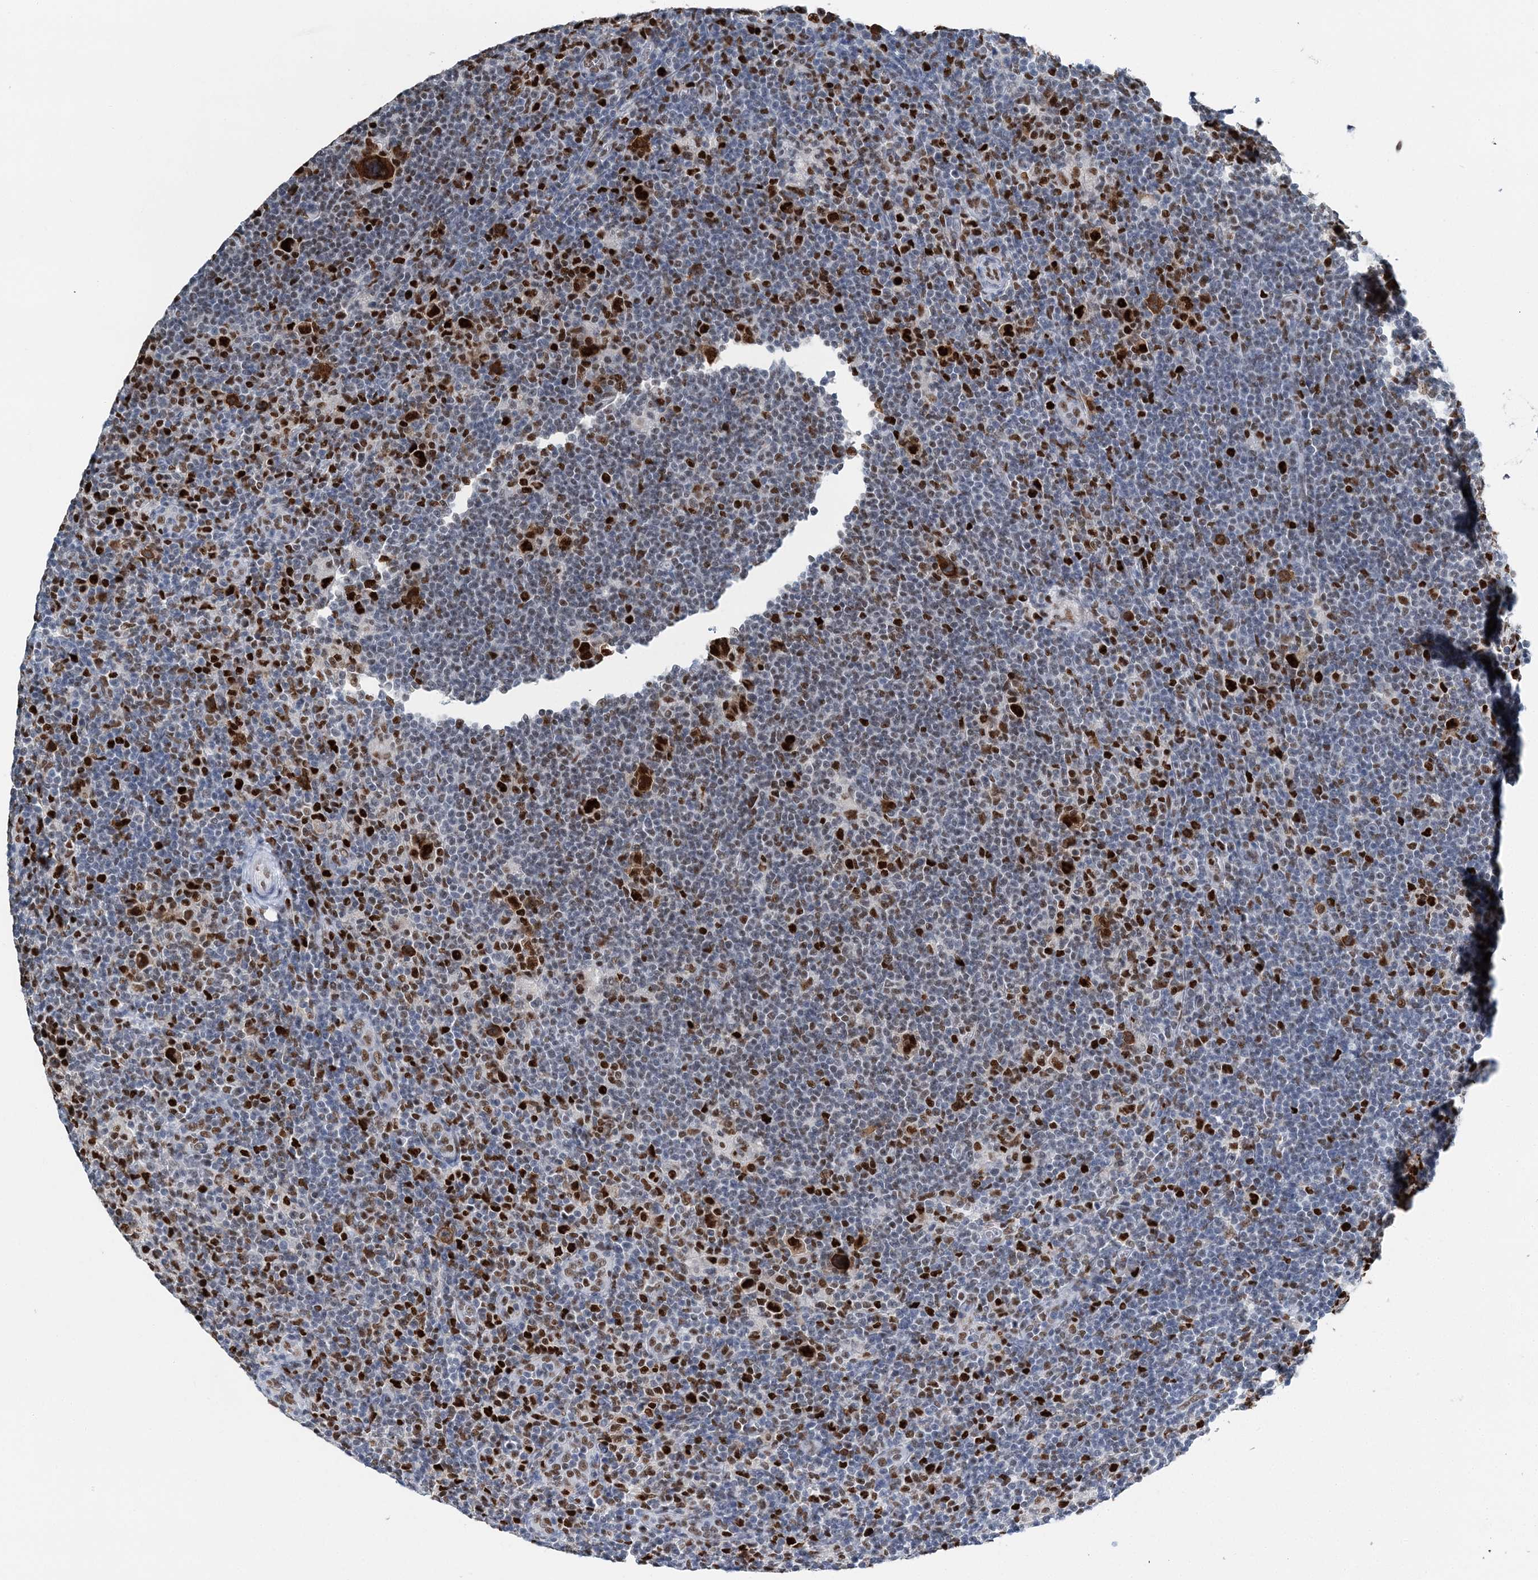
{"staining": {"intensity": "strong", "quantity": ">75%", "location": "nuclear"}, "tissue": "lymphoma", "cell_type": "Tumor cells", "image_type": "cancer", "snomed": [{"axis": "morphology", "description": "Hodgkin's disease, NOS"}, {"axis": "topography", "description": "Lymph node"}], "caption": "Approximately >75% of tumor cells in Hodgkin's disease reveal strong nuclear protein expression as visualized by brown immunohistochemical staining.", "gene": "HAT1", "patient": {"sex": "female", "age": 57}}